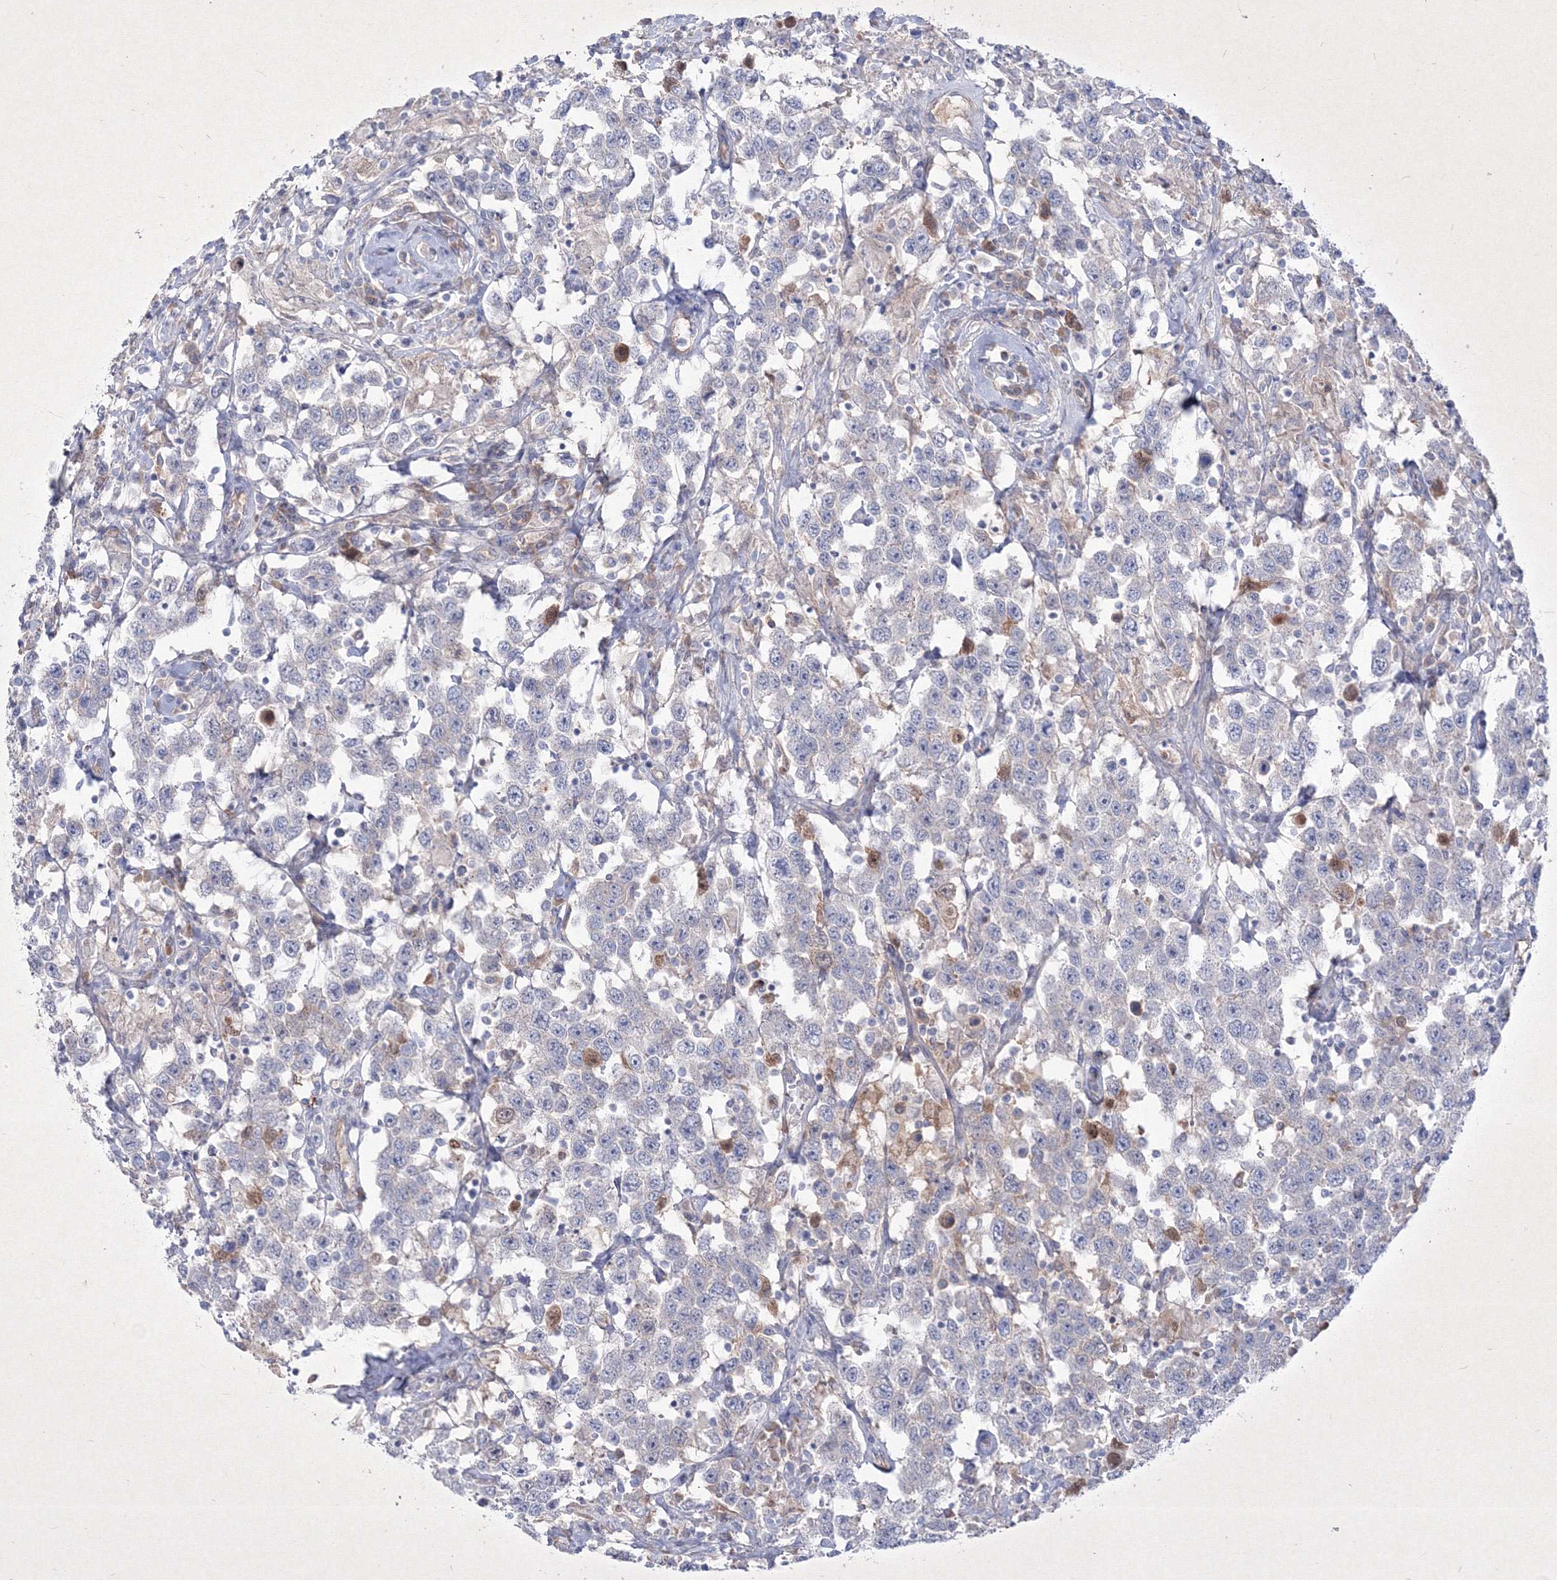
{"staining": {"intensity": "negative", "quantity": "none", "location": "none"}, "tissue": "testis cancer", "cell_type": "Tumor cells", "image_type": "cancer", "snomed": [{"axis": "morphology", "description": "Seminoma, NOS"}, {"axis": "topography", "description": "Testis"}], "caption": "This is an immunohistochemistry (IHC) micrograph of human seminoma (testis). There is no positivity in tumor cells.", "gene": "TMEM139", "patient": {"sex": "male", "age": 41}}